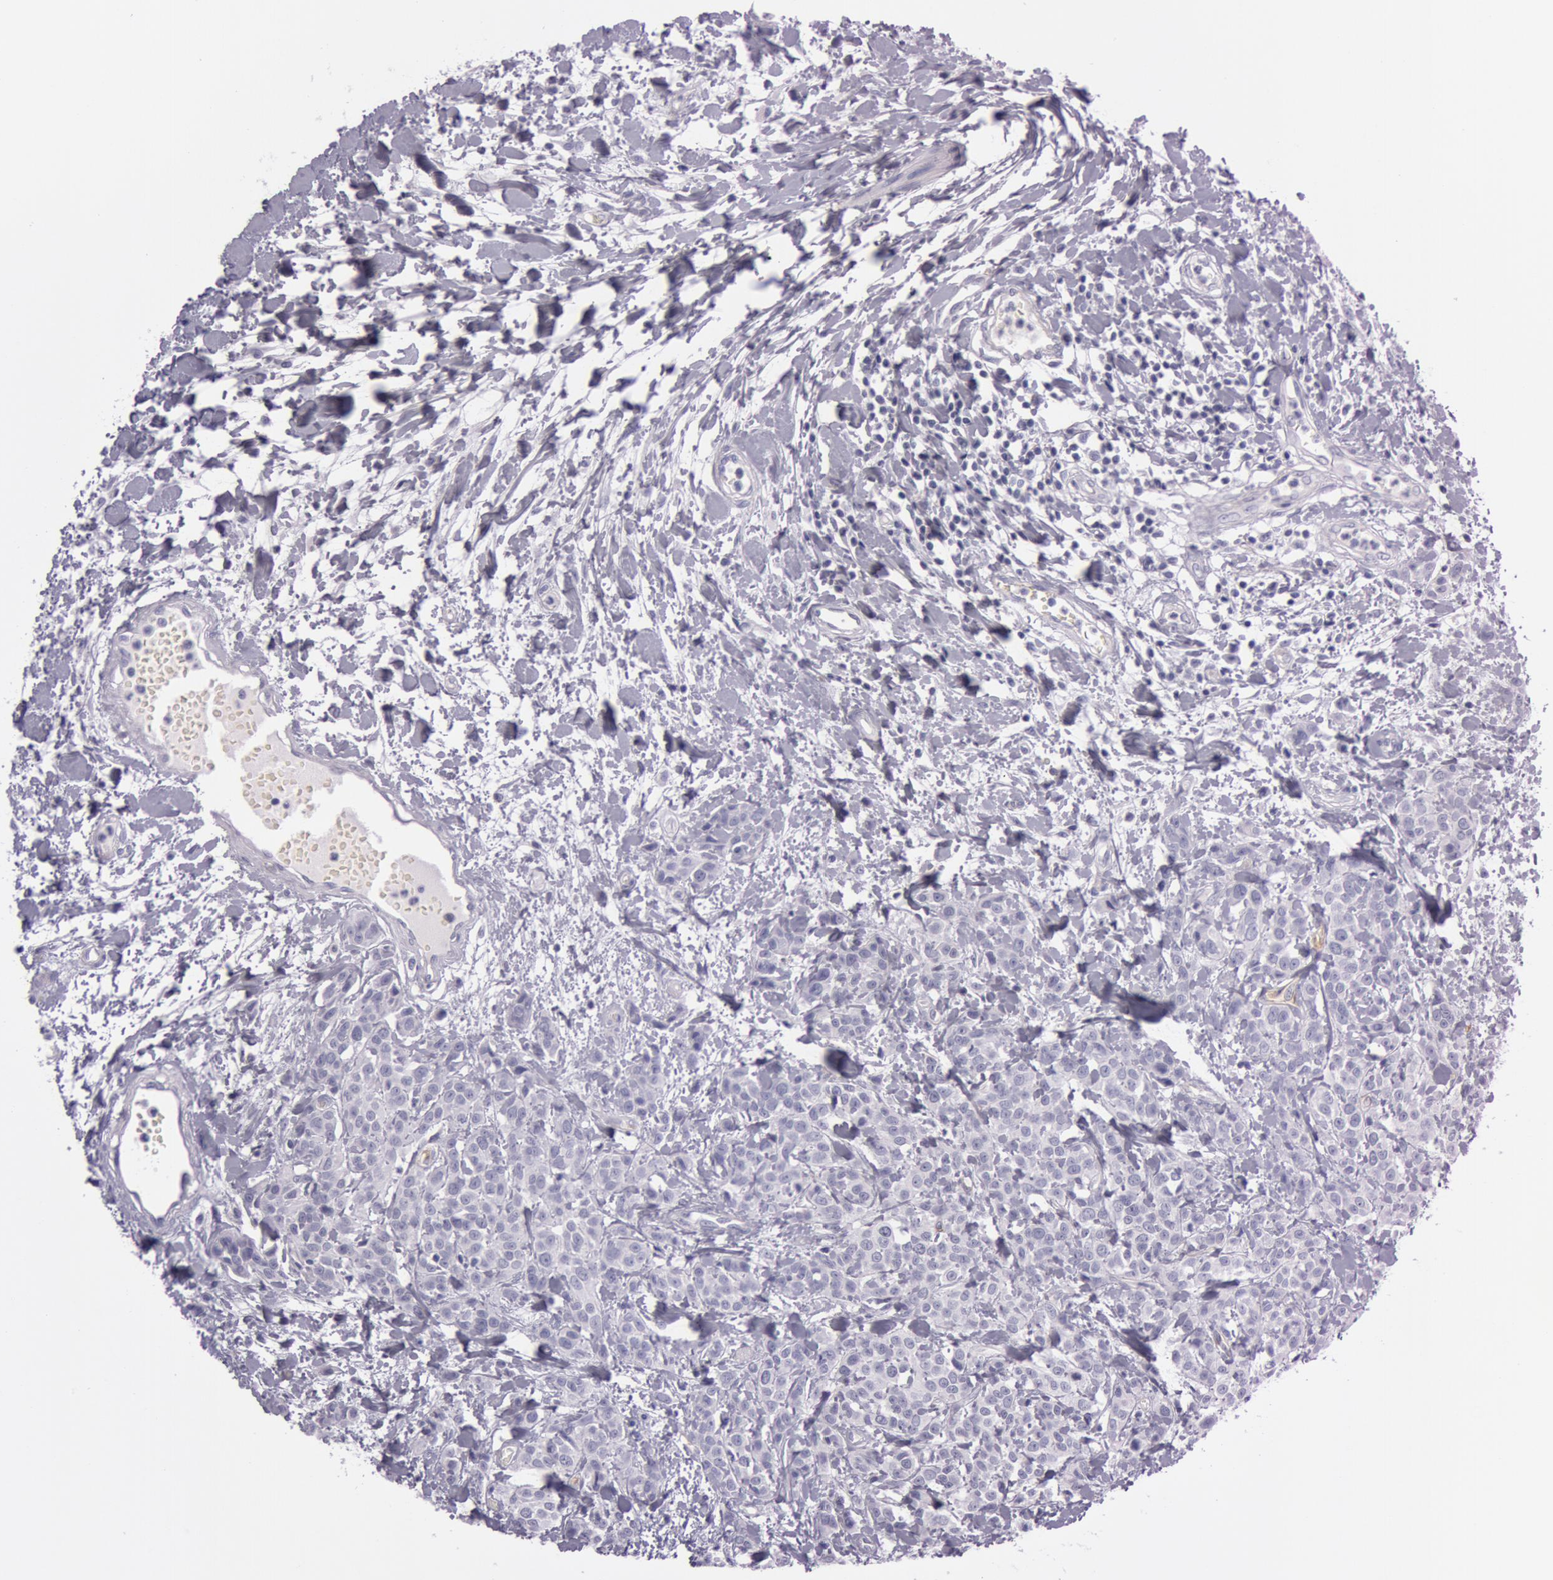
{"staining": {"intensity": "negative", "quantity": "none", "location": "none"}, "tissue": "urothelial cancer", "cell_type": "Tumor cells", "image_type": "cancer", "snomed": [{"axis": "morphology", "description": "Urothelial carcinoma, High grade"}, {"axis": "topography", "description": "Urinary bladder"}], "caption": "A high-resolution histopathology image shows IHC staining of urothelial cancer, which shows no significant positivity in tumor cells.", "gene": "FOLH1", "patient": {"sex": "male", "age": 56}}